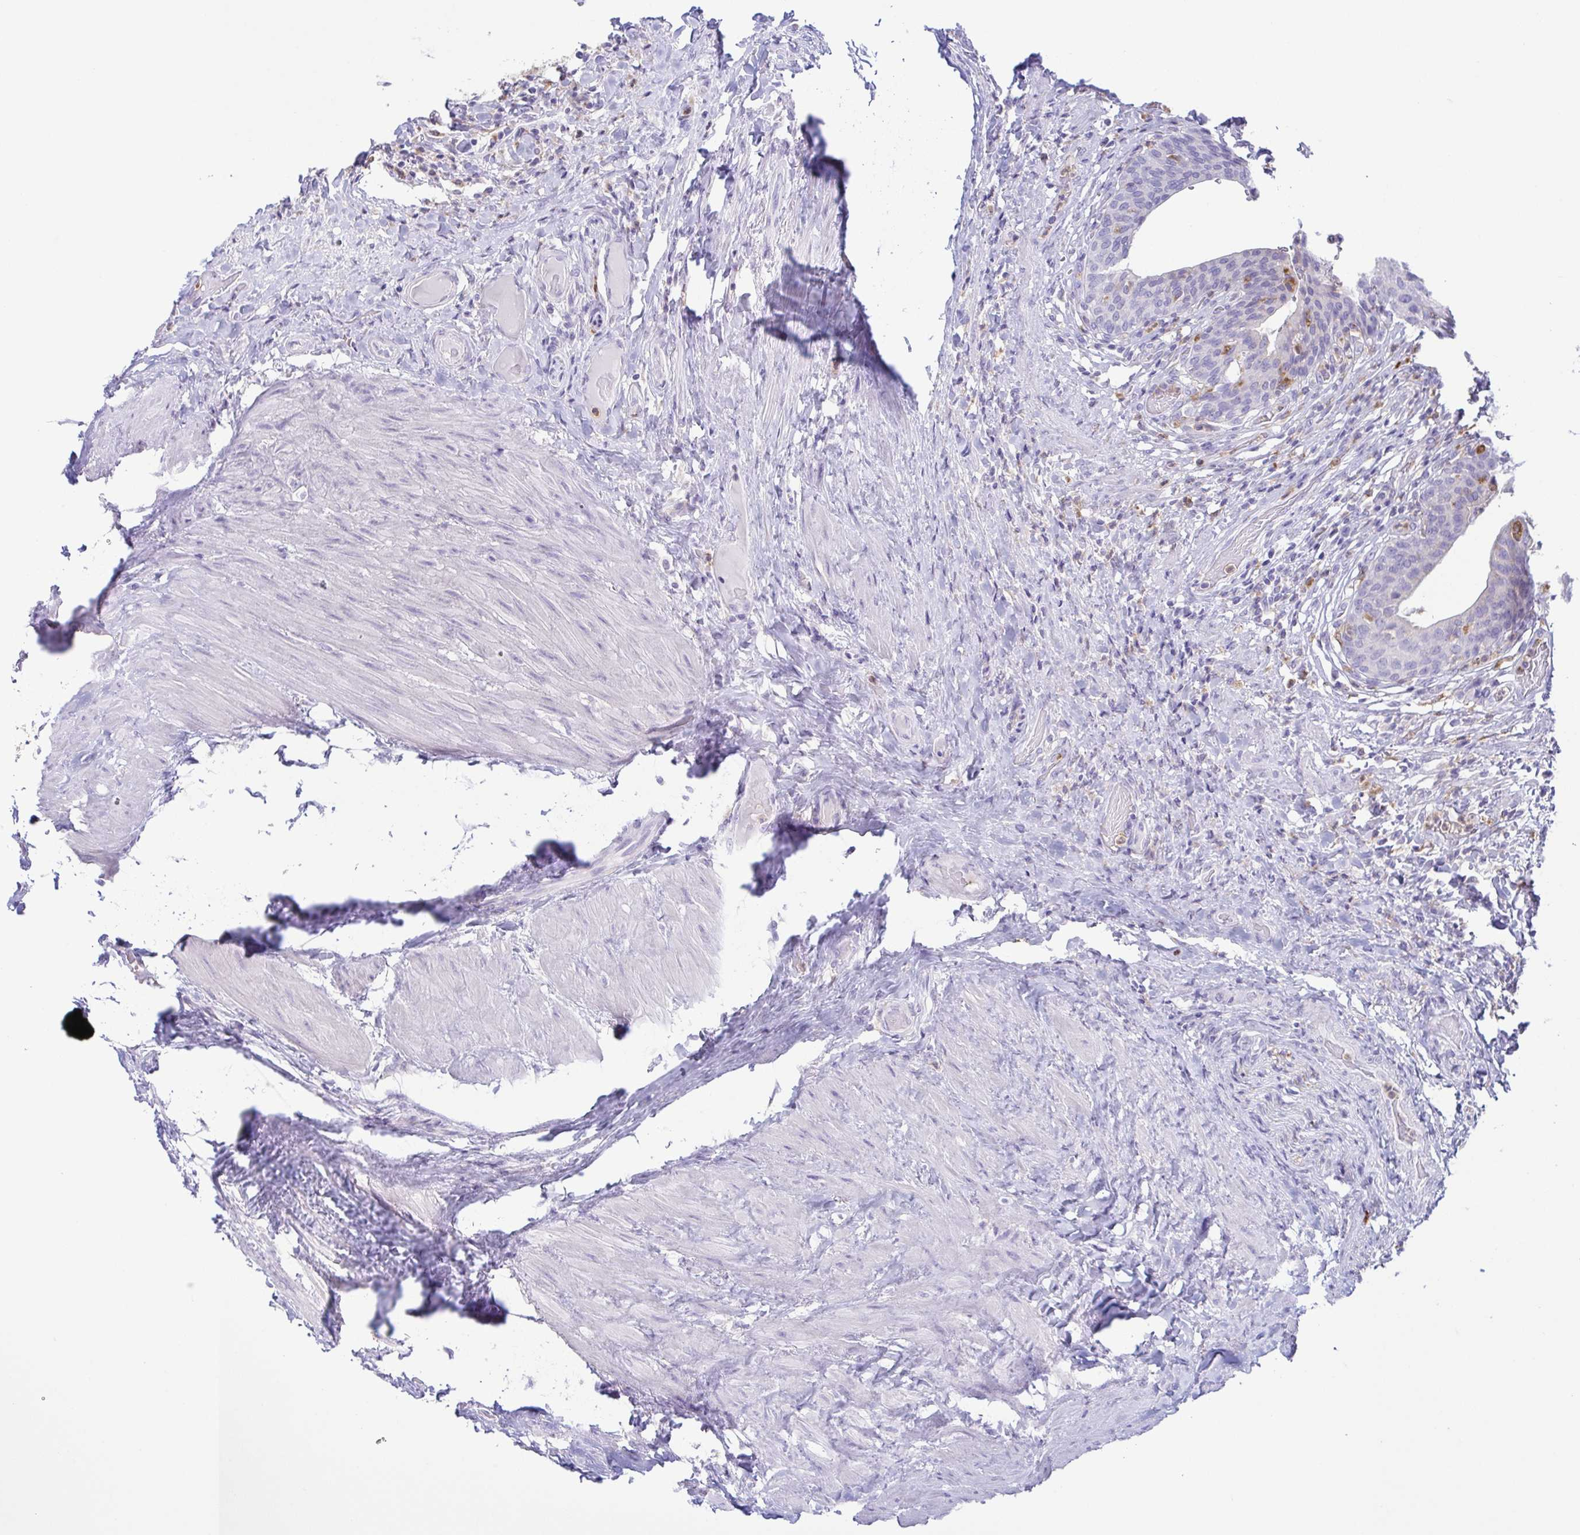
{"staining": {"intensity": "negative", "quantity": "none", "location": "none"}, "tissue": "urinary bladder", "cell_type": "Urothelial cells", "image_type": "normal", "snomed": [{"axis": "morphology", "description": "Normal tissue, NOS"}, {"axis": "topography", "description": "Urinary bladder"}, {"axis": "topography", "description": "Peripheral nerve tissue"}], "caption": "IHC image of unremarkable urinary bladder: urinary bladder stained with DAB shows no significant protein positivity in urothelial cells.", "gene": "ATP6V1G2", "patient": {"sex": "male", "age": 66}}